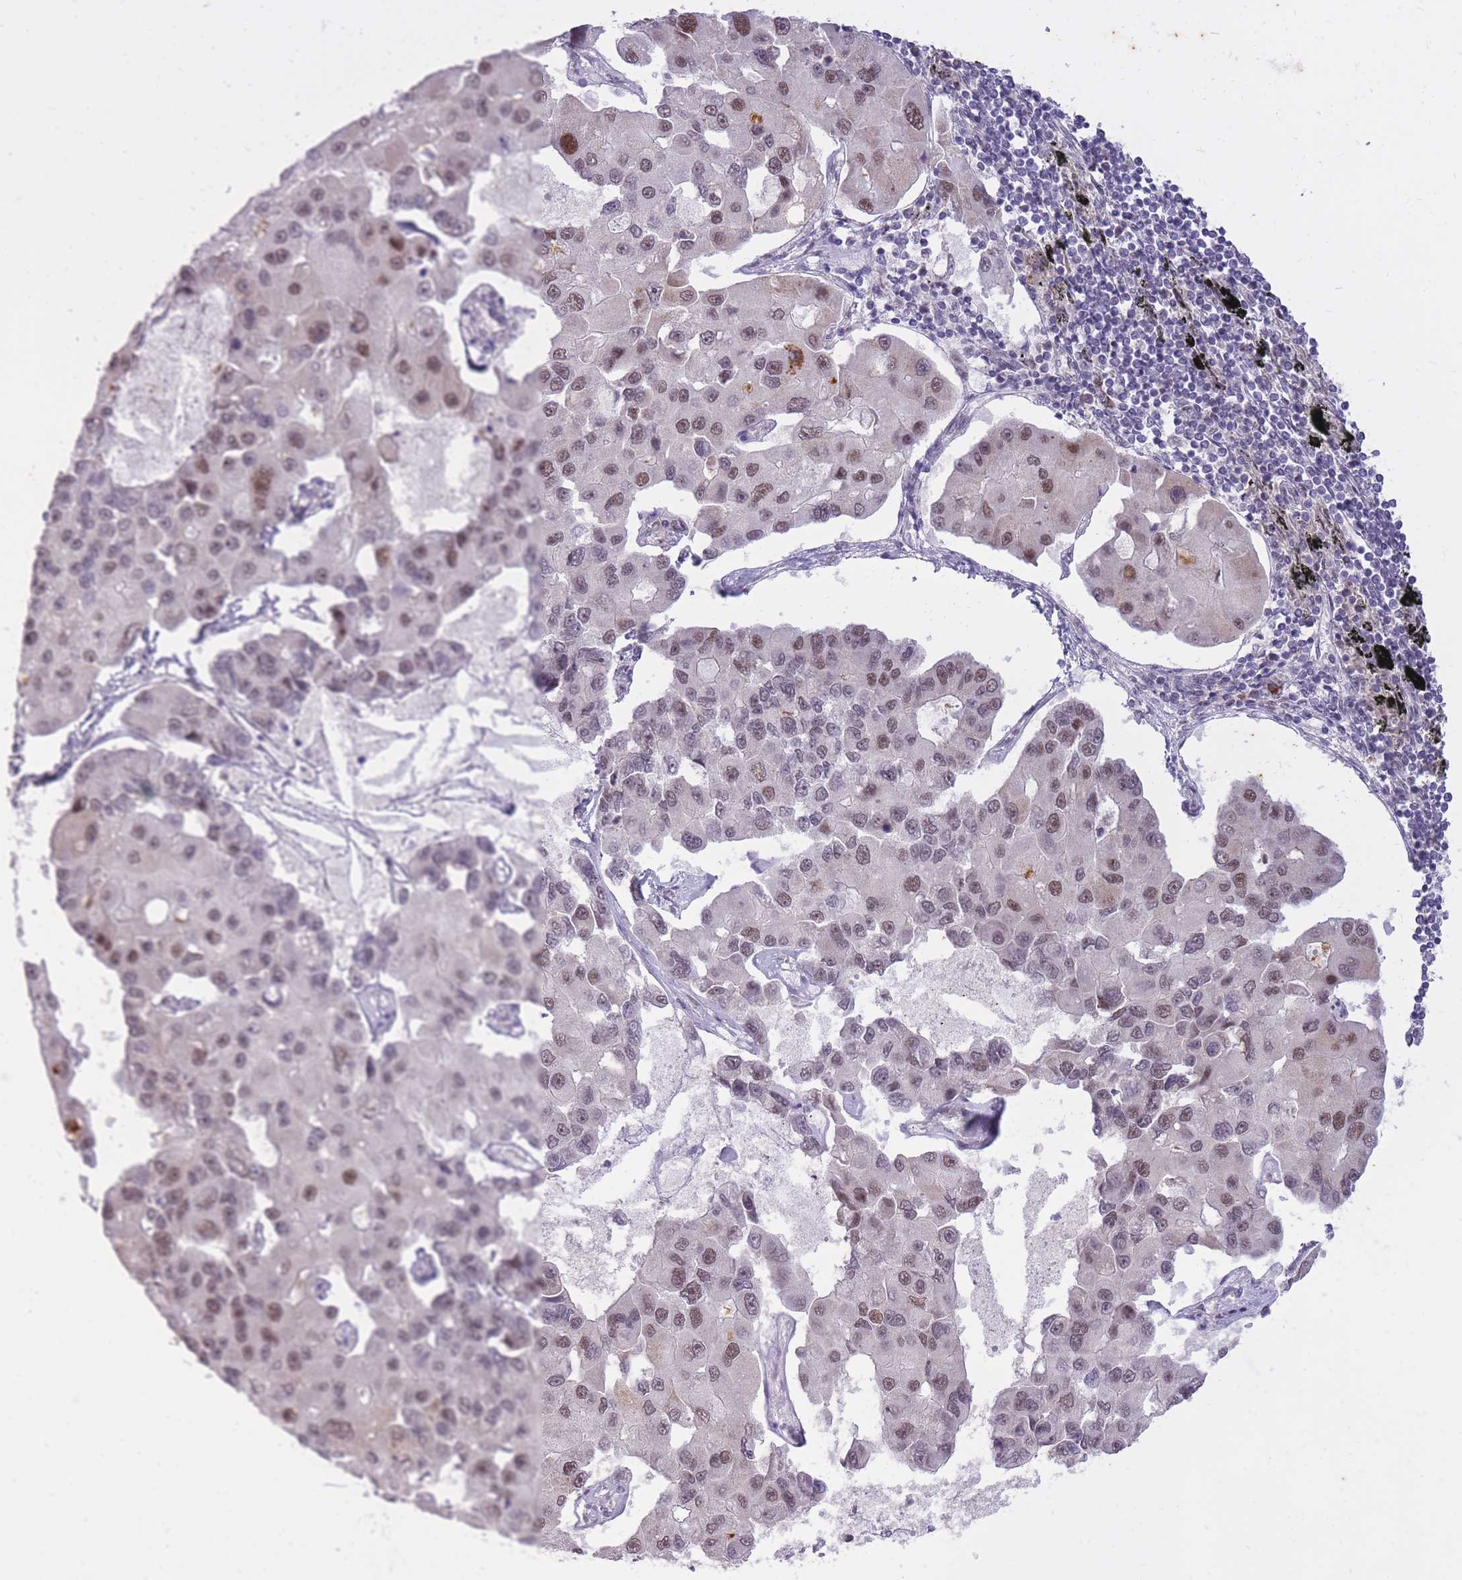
{"staining": {"intensity": "moderate", "quantity": ">75%", "location": "nuclear"}, "tissue": "lung cancer", "cell_type": "Tumor cells", "image_type": "cancer", "snomed": [{"axis": "morphology", "description": "Adenocarcinoma, NOS"}, {"axis": "topography", "description": "Lung"}], "caption": "Lung cancer stained with a brown dye reveals moderate nuclear positive staining in approximately >75% of tumor cells.", "gene": "TIGD1", "patient": {"sex": "female", "age": 54}}